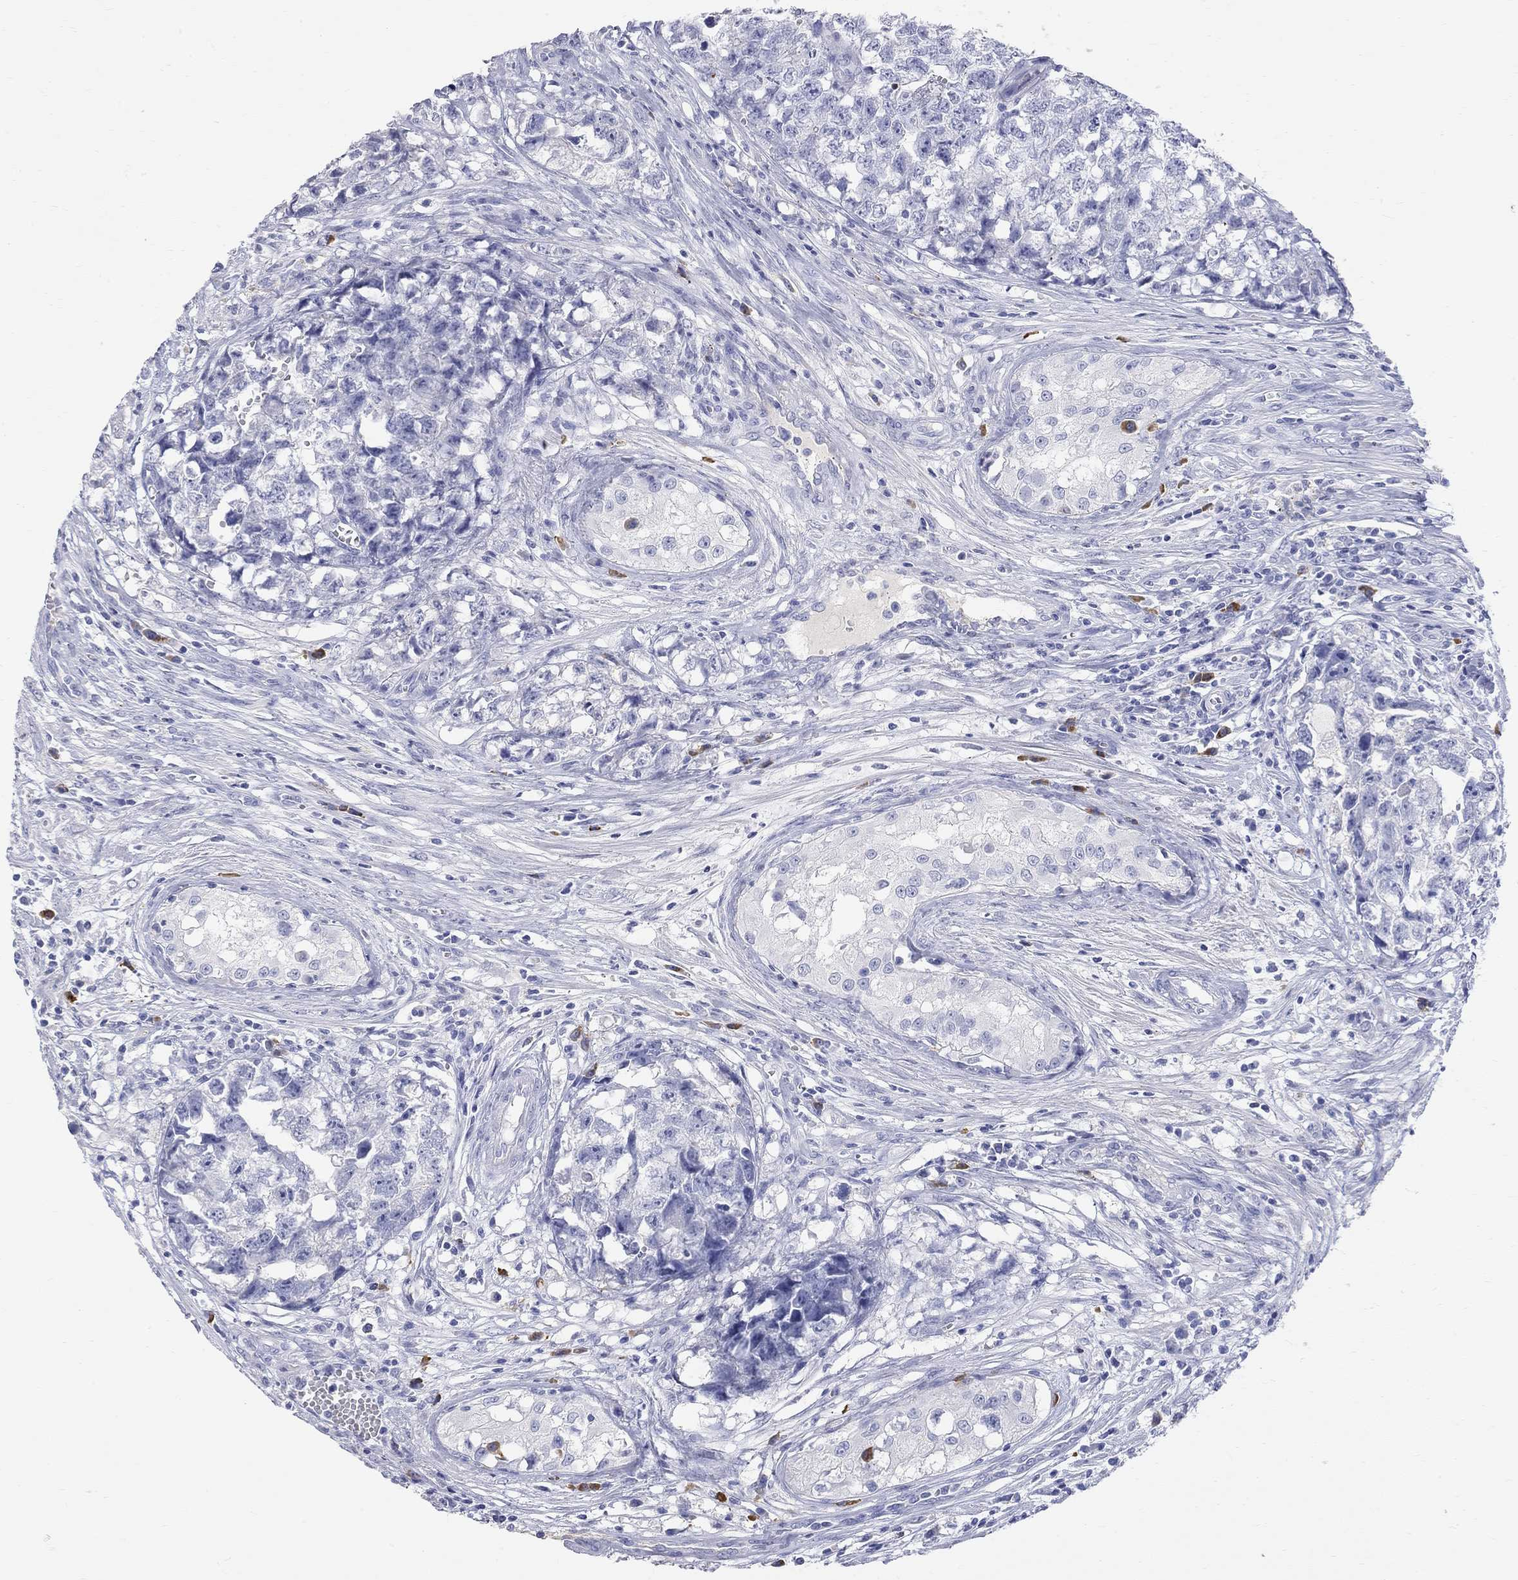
{"staining": {"intensity": "negative", "quantity": "none", "location": "none"}, "tissue": "testis cancer", "cell_type": "Tumor cells", "image_type": "cancer", "snomed": [{"axis": "morphology", "description": "Seminoma, NOS"}, {"axis": "morphology", "description": "Carcinoma, Embryonal, NOS"}, {"axis": "topography", "description": "Testis"}], "caption": "This is an immunohistochemistry (IHC) histopathology image of testis cancer. There is no staining in tumor cells.", "gene": "PHOX2B", "patient": {"sex": "male", "age": 22}}